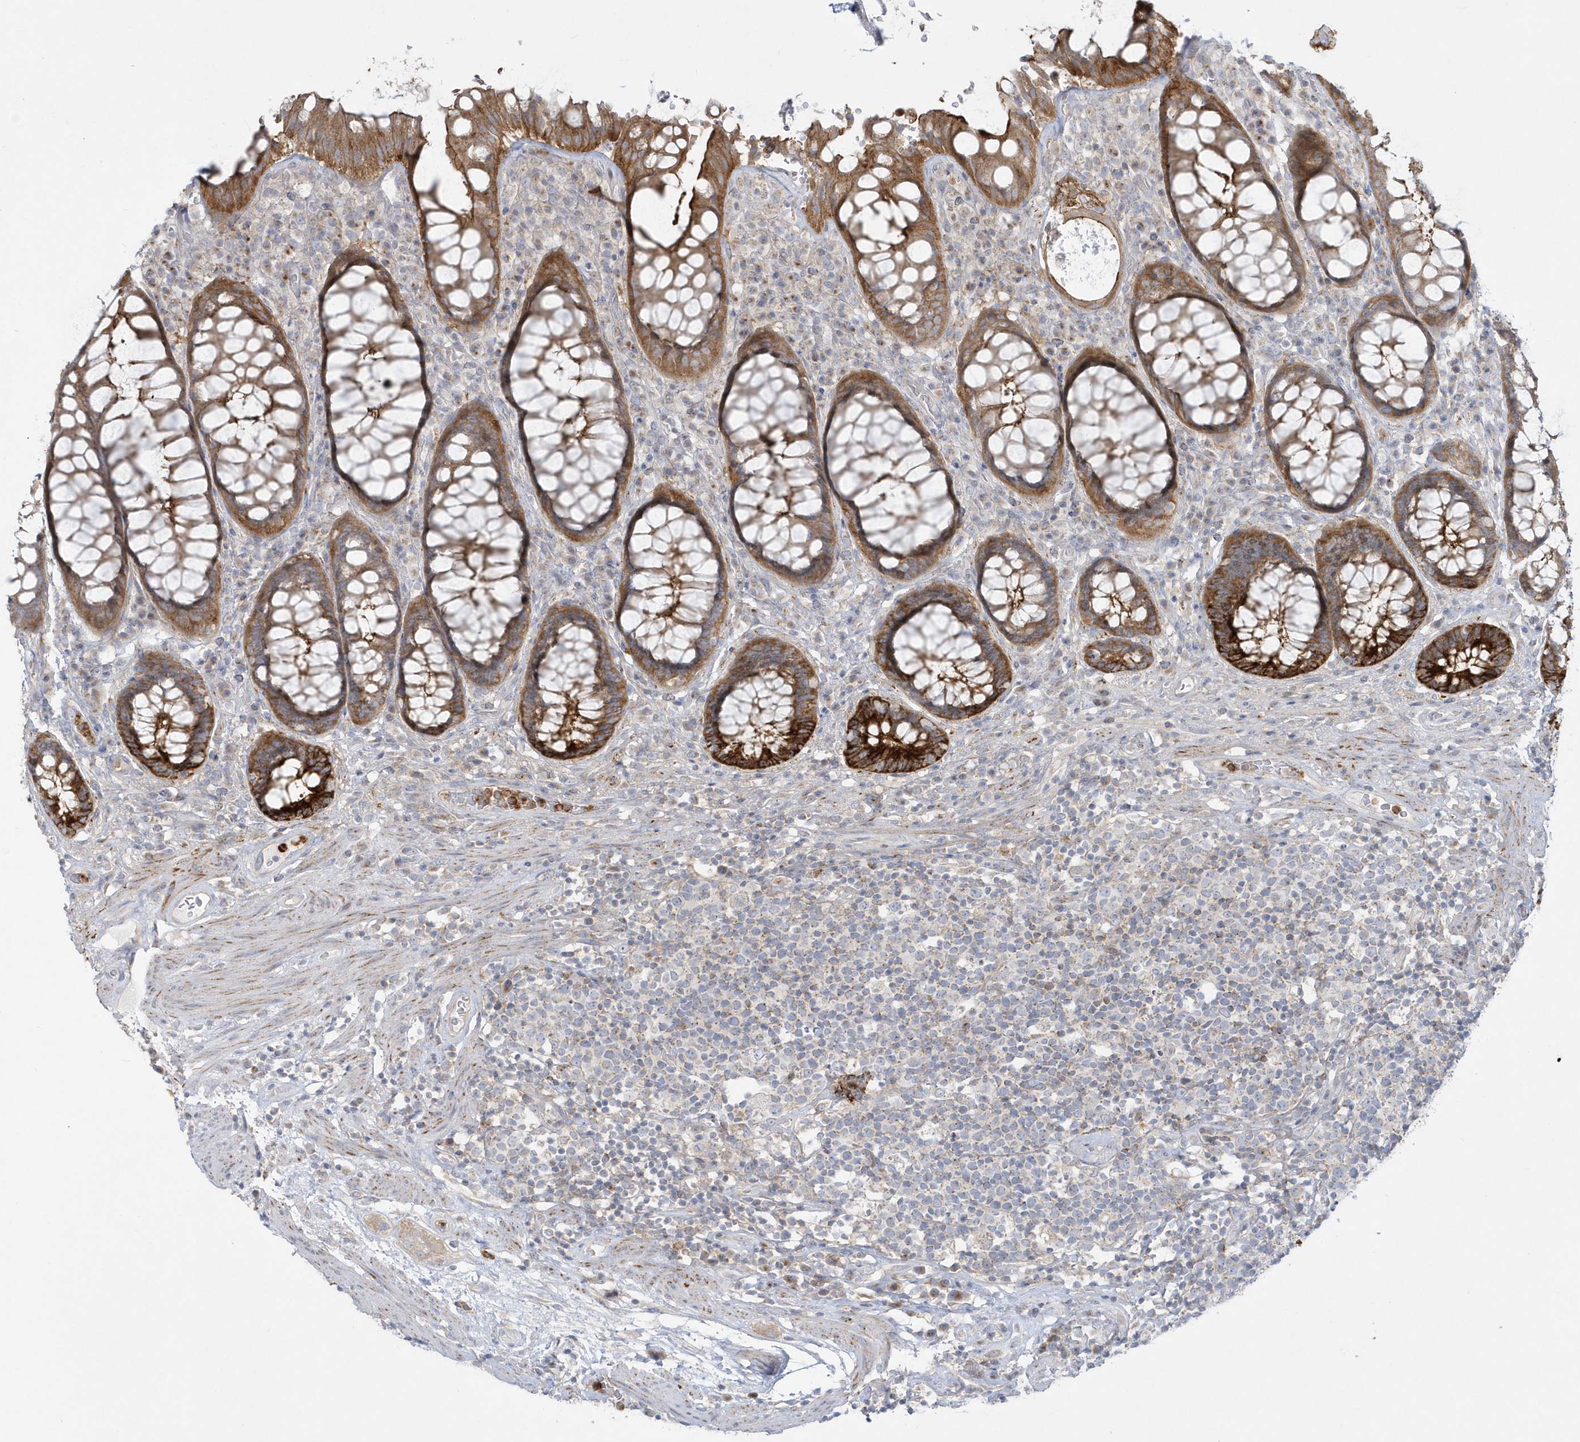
{"staining": {"intensity": "strong", "quantity": ">75%", "location": "cytoplasmic/membranous"}, "tissue": "rectum", "cell_type": "Glandular cells", "image_type": "normal", "snomed": [{"axis": "morphology", "description": "Normal tissue, NOS"}, {"axis": "topography", "description": "Rectum"}], "caption": "Rectum was stained to show a protein in brown. There is high levels of strong cytoplasmic/membranous positivity in about >75% of glandular cells.", "gene": "DNAJC18", "patient": {"sex": "male", "age": 64}}